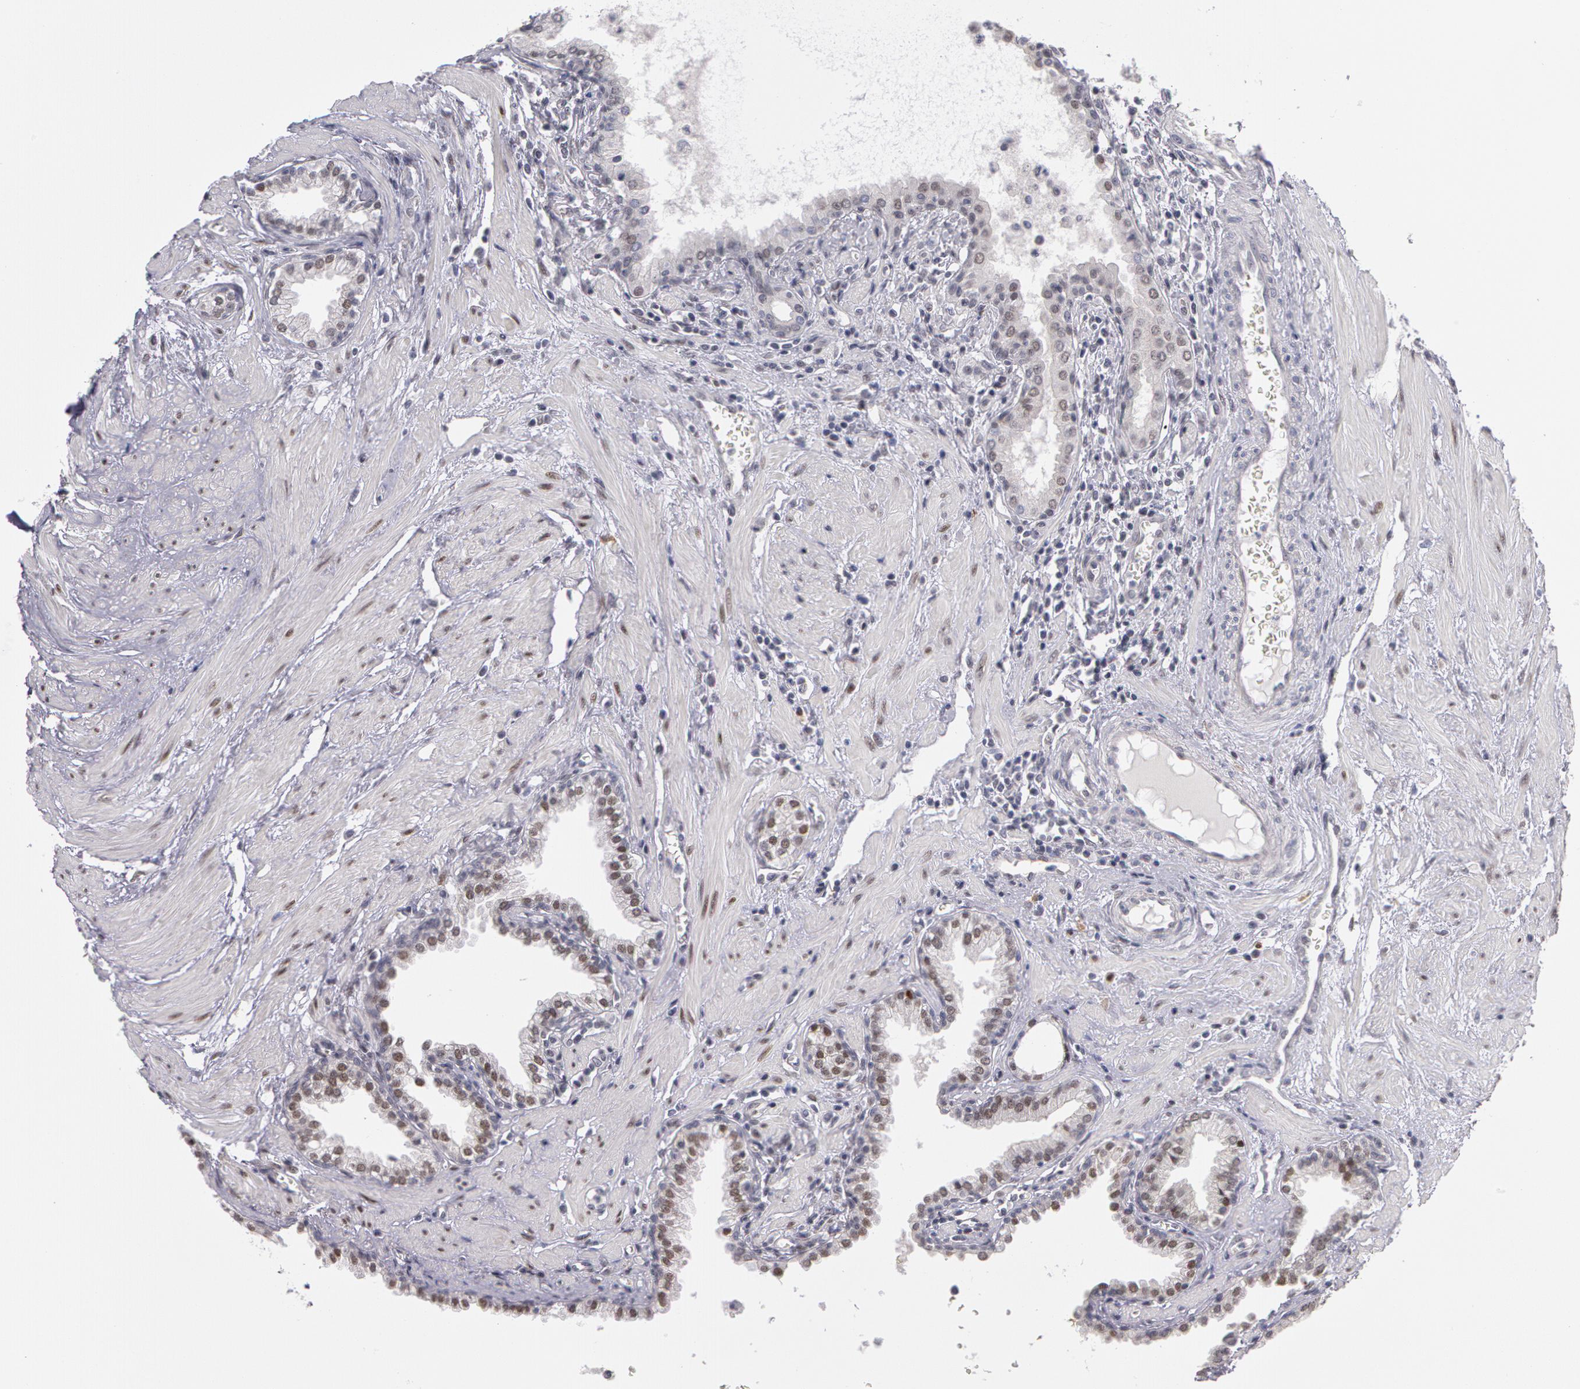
{"staining": {"intensity": "weak", "quantity": "25%-75%", "location": "nuclear"}, "tissue": "prostate", "cell_type": "Glandular cells", "image_type": "normal", "snomed": [{"axis": "morphology", "description": "Normal tissue, NOS"}, {"axis": "topography", "description": "Prostate"}], "caption": "A micrograph showing weak nuclear staining in approximately 25%-75% of glandular cells in benign prostate, as visualized by brown immunohistochemical staining.", "gene": "PRICKLE1", "patient": {"sex": "male", "age": 64}}